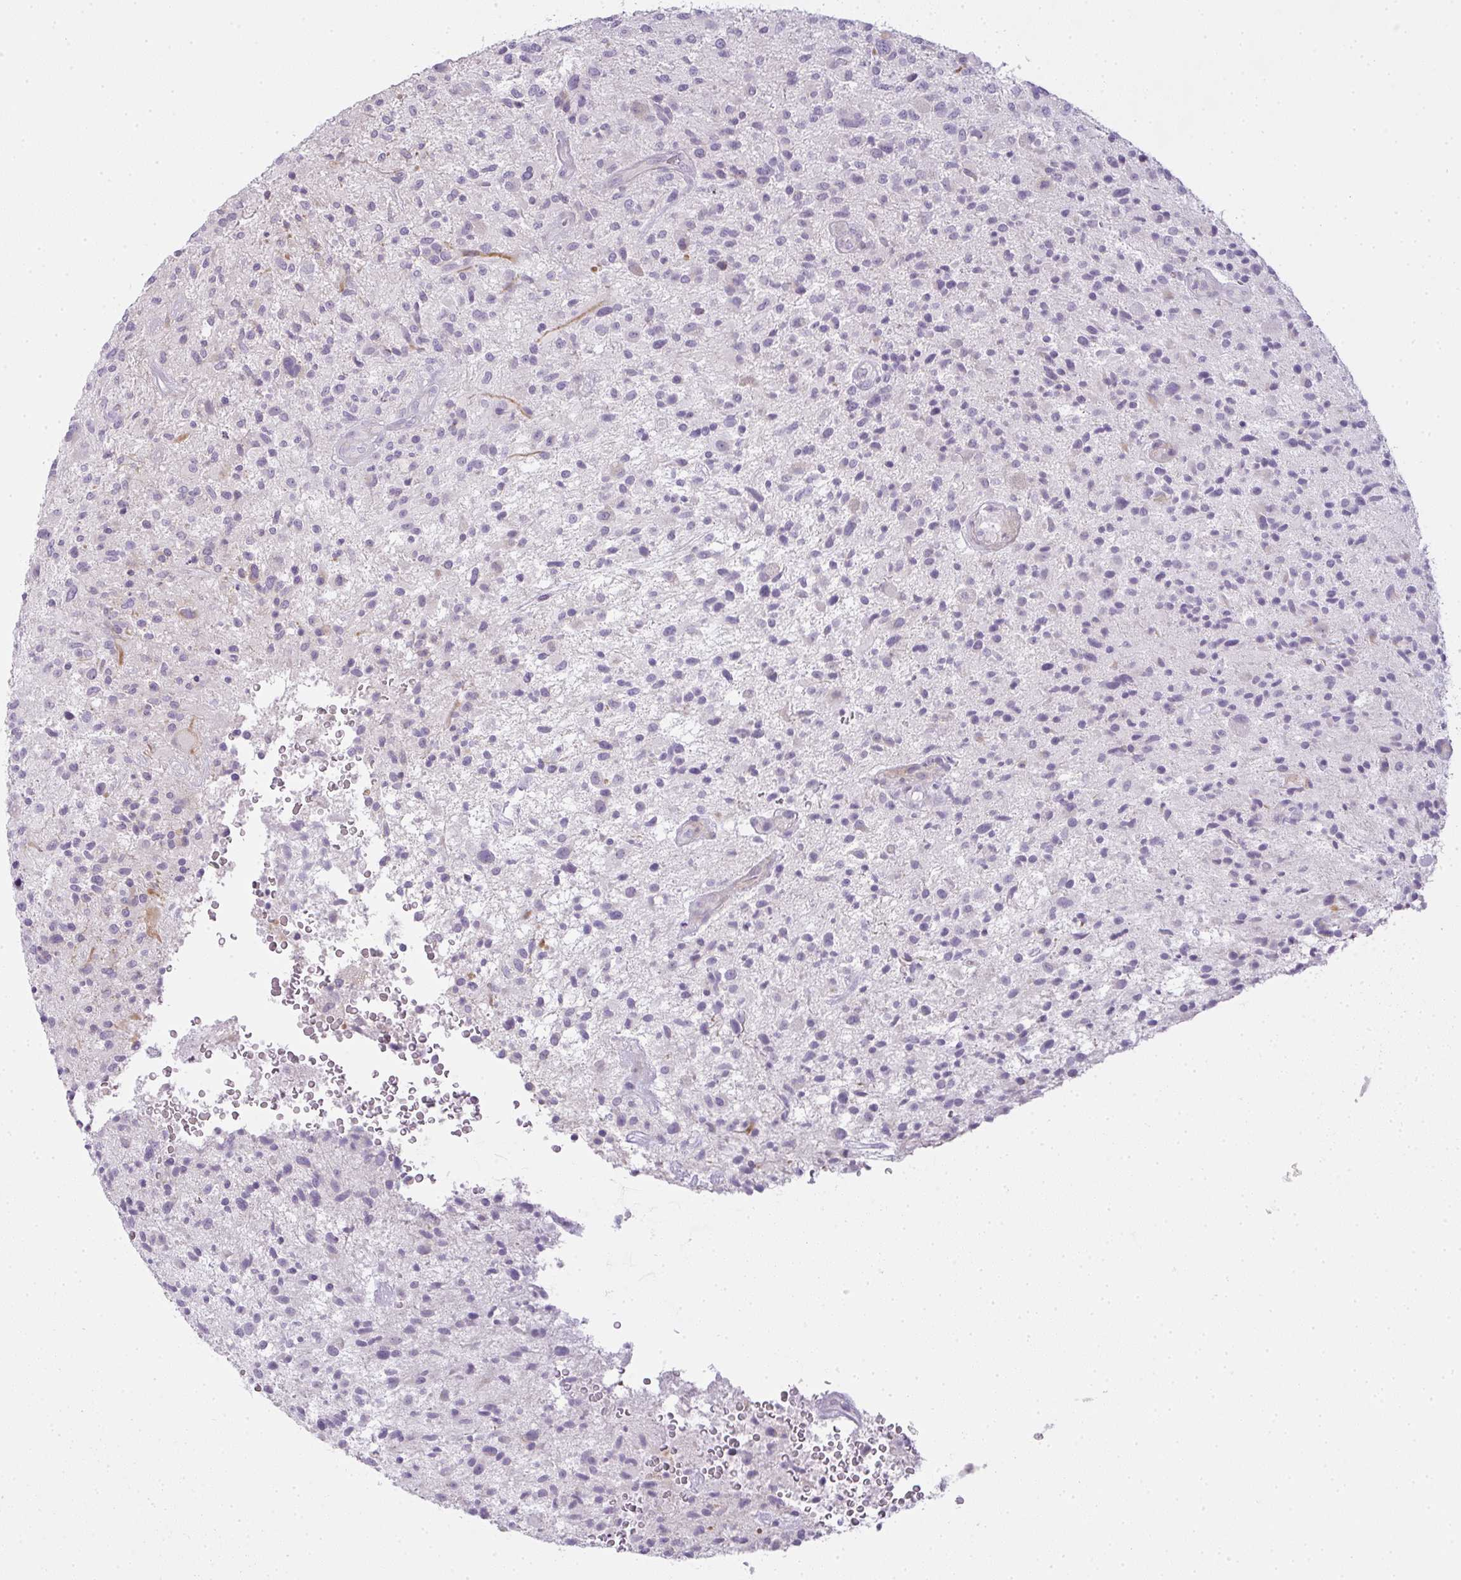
{"staining": {"intensity": "negative", "quantity": "none", "location": "none"}, "tissue": "glioma", "cell_type": "Tumor cells", "image_type": "cancer", "snomed": [{"axis": "morphology", "description": "Glioma, malignant, High grade"}, {"axis": "topography", "description": "Brain"}], "caption": "DAB immunohistochemical staining of malignant glioma (high-grade) demonstrates no significant positivity in tumor cells.", "gene": "SIRPB2", "patient": {"sex": "male", "age": 47}}